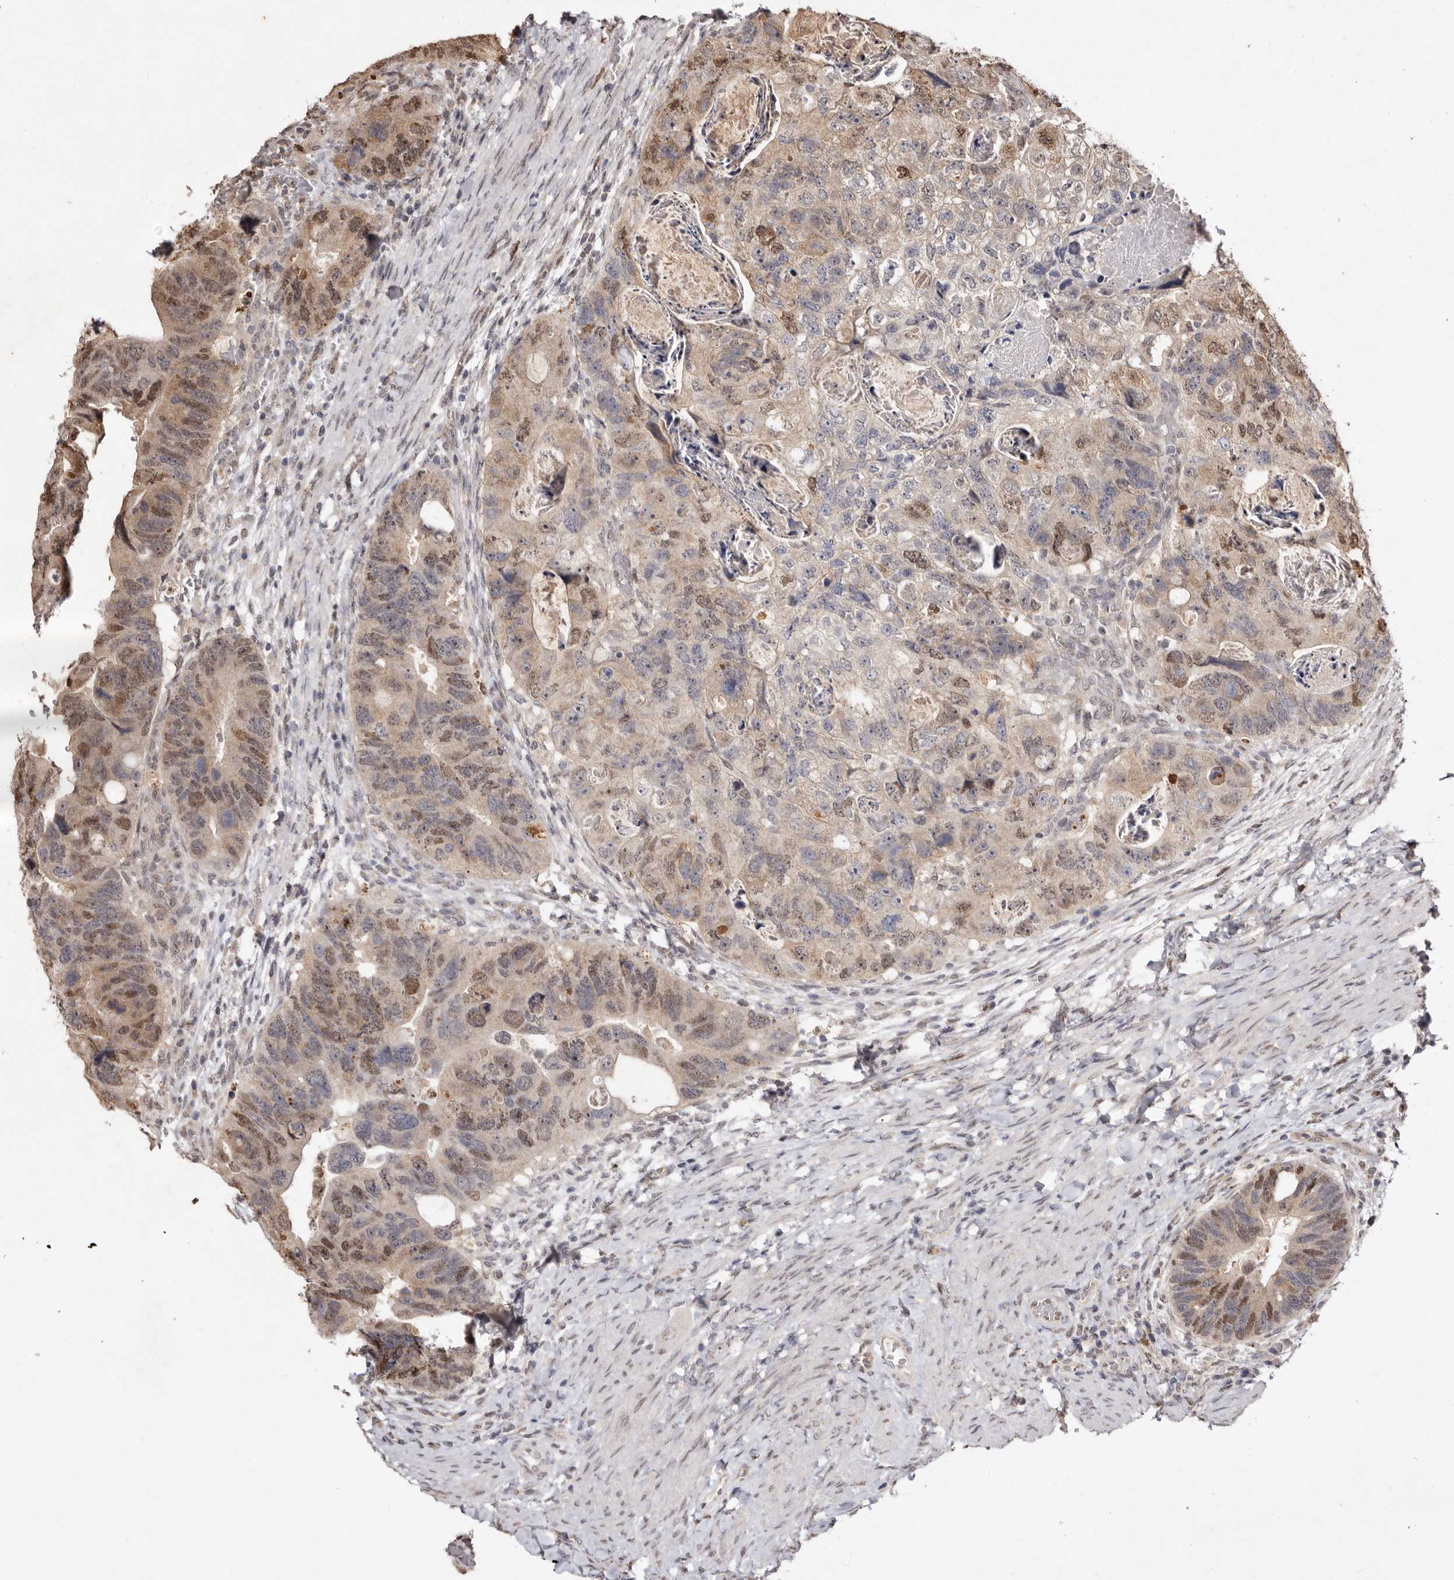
{"staining": {"intensity": "moderate", "quantity": "25%-75%", "location": "cytoplasmic/membranous,nuclear"}, "tissue": "colorectal cancer", "cell_type": "Tumor cells", "image_type": "cancer", "snomed": [{"axis": "morphology", "description": "Adenocarcinoma, NOS"}, {"axis": "topography", "description": "Rectum"}], "caption": "High-magnification brightfield microscopy of colorectal cancer stained with DAB (brown) and counterstained with hematoxylin (blue). tumor cells exhibit moderate cytoplasmic/membranous and nuclear staining is appreciated in approximately25%-75% of cells.", "gene": "NOTCH1", "patient": {"sex": "male", "age": 59}}